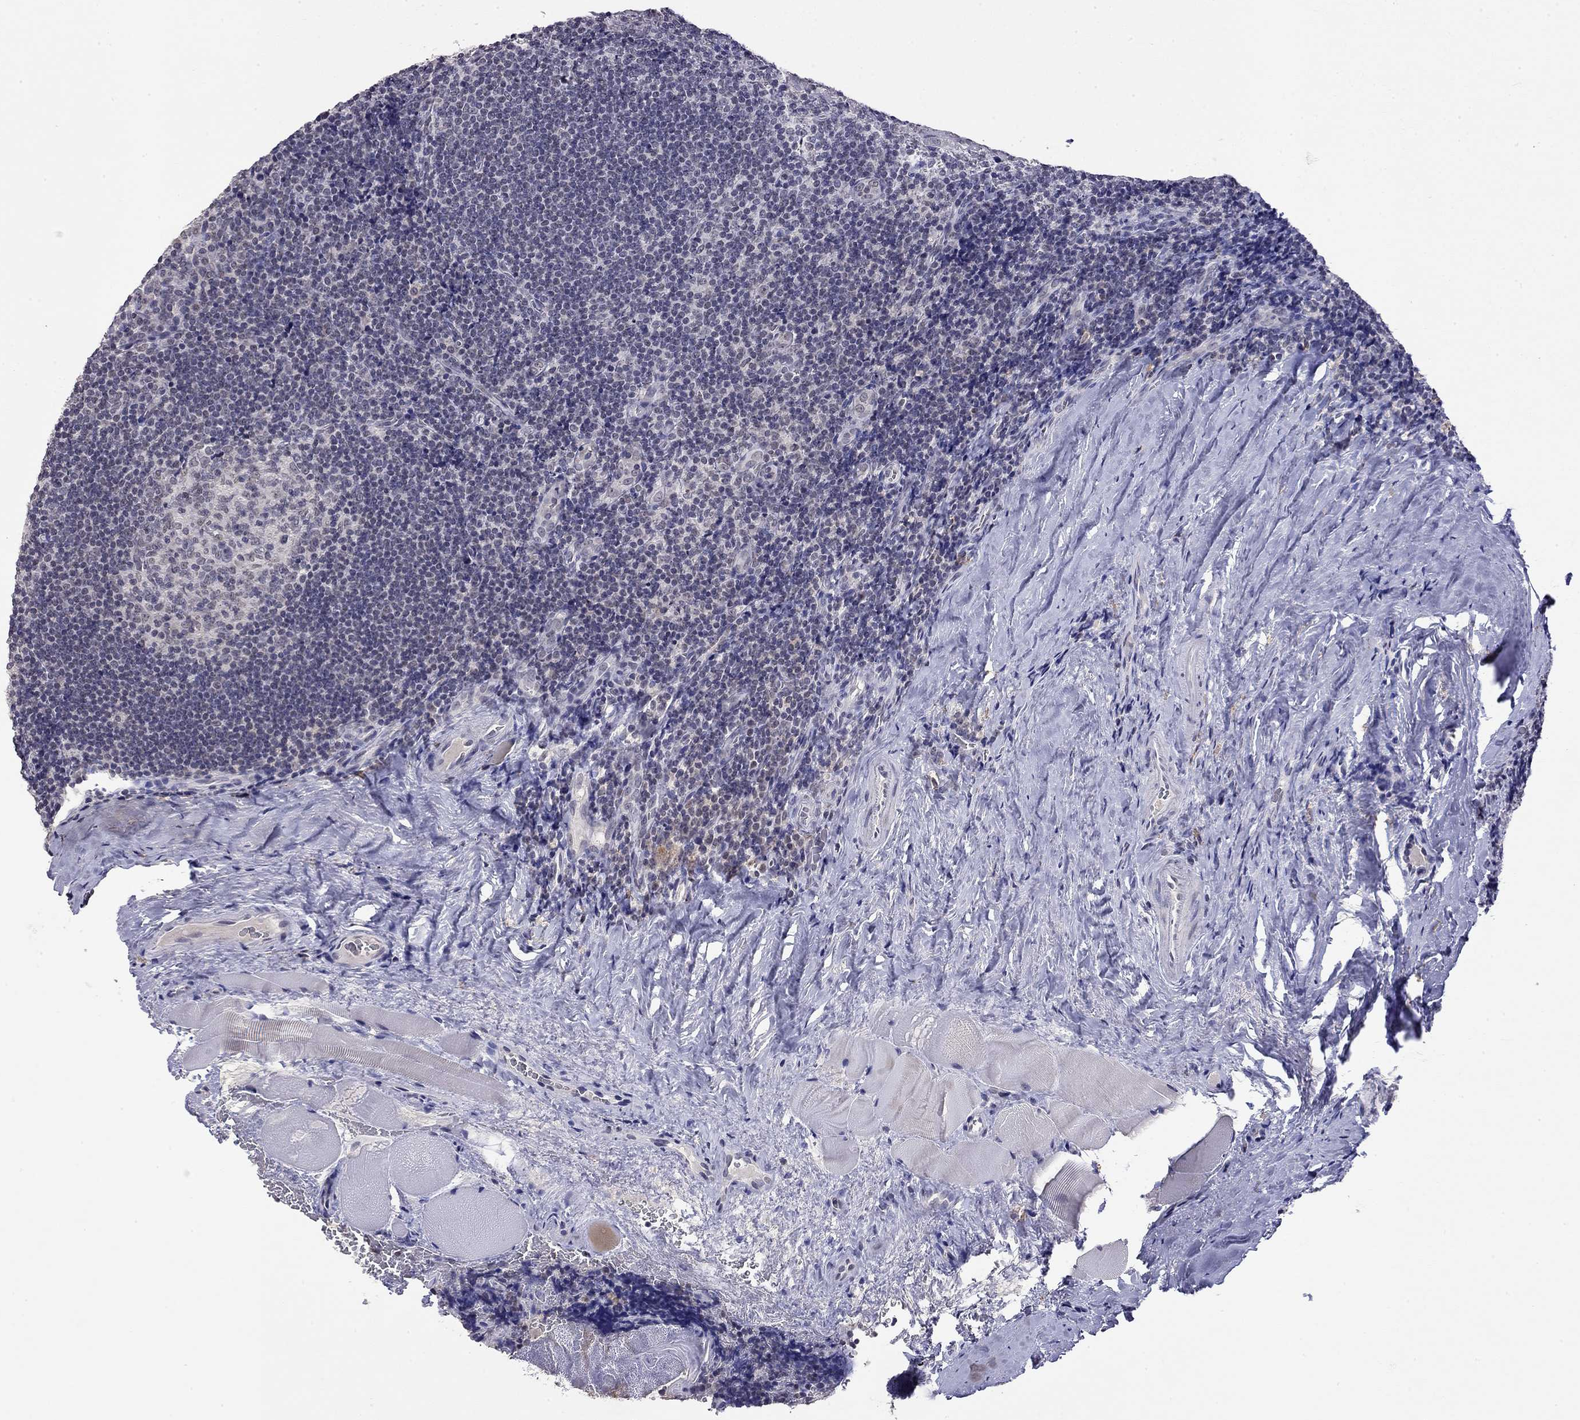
{"staining": {"intensity": "negative", "quantity": "none", "location": "none"}, "tissue": "tonsil", "cell_type": "Germinal center cells", "image_type": "normal", "snomed": [{"axis": "morphology", "description": "Normal tissue, NOS"}, {"axis": "morphology", "description": "Inflammation, NOS"}, {"axis": "topography", "description": "Tonsil"}], "caption": "DAB (3,3'-diaminobenzidine) immunohistochemical staining of normal tonsil demonstrates no significant positivity in germinal center cells. (DAB immunohistochemistry, high magnification).", "gene": "WNK3", "patient": {"sex": "female", "age": 31}}